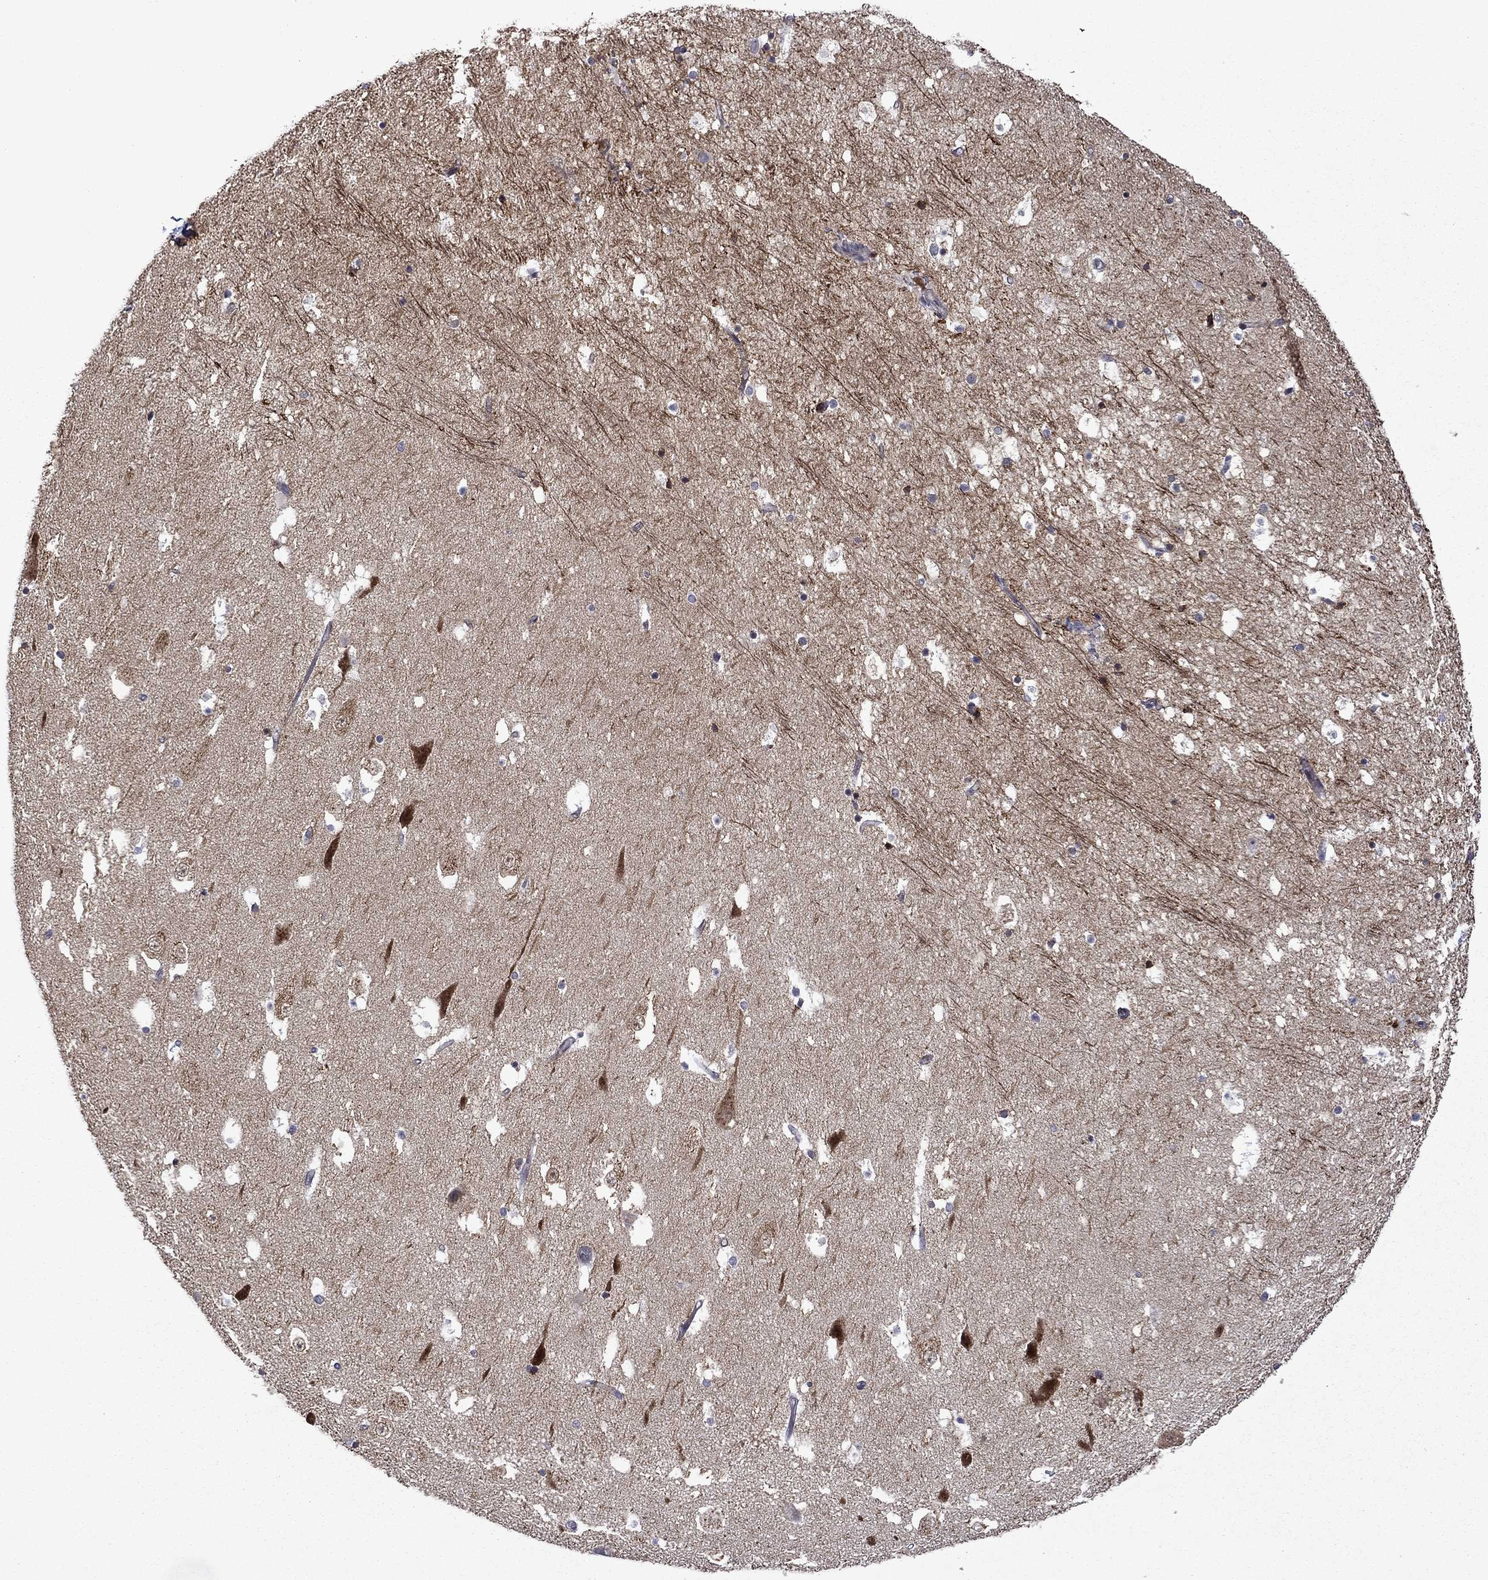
{"staining": {"intensity": "negative", "quantity": "none", "location": "none"}, "tissue": "hippocampus", "cell_type": "Glial cells", "image_type": "normal", "snomed": [{"axis": "morphology", "description": "Normal tissue, NOS"}, {"axis": "topography", "description": "Hippocampus"}], "caption": "Glial cells show no significant protein staining in normal hippocampus.", "gene": "B3GAT1", "patient": {"sex": "male", "age": 51}}